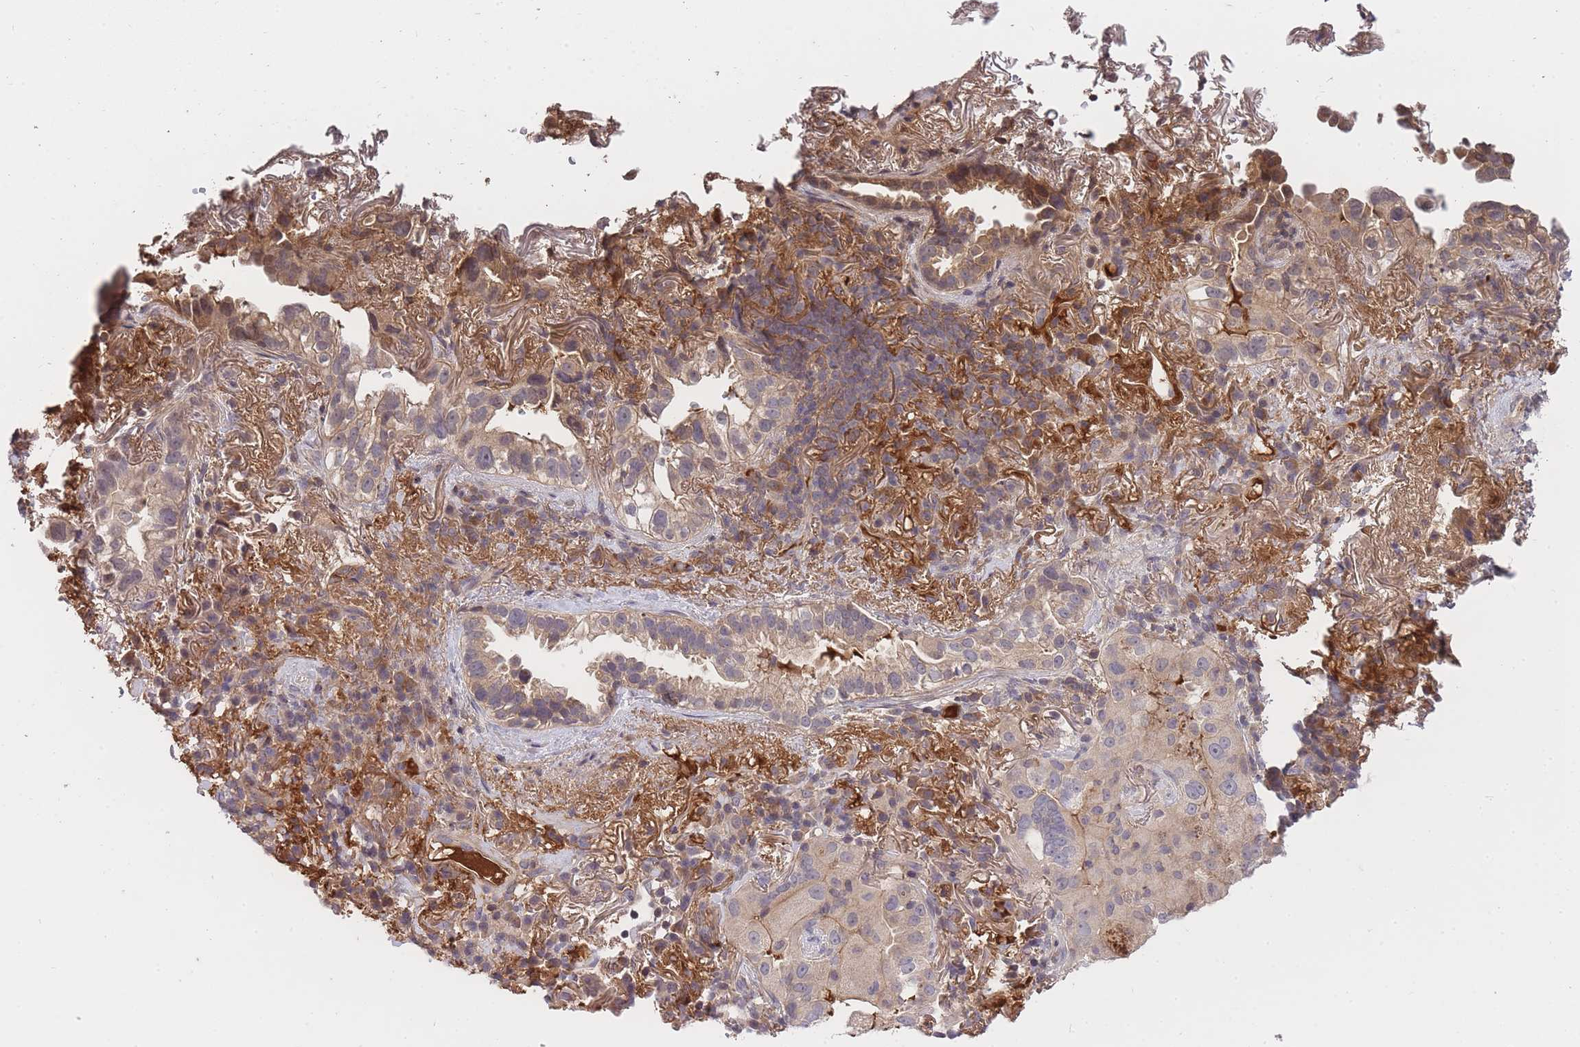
{"staining": {"intensity": "weak", "quantity": "25%-75%", "location": "cytoplasmic/membranous"}, "tissue": "lung cancer", "cell_type": "Tumor cells", "image_type": "cancer", "snomed": [{"axis": "morphology", "description": "Adenocarcinoma, NOS"}, {"axis": "topography", "description": "Lung"}], "caption": "Human lung adenocarcinoma stained for a protein (brown) displays weak cytoplasmic/membranous positive staining in about 25%-75% of tumor cells.", "gene": "RALGDS", "patient": {"sex": "female", "age": 69}}